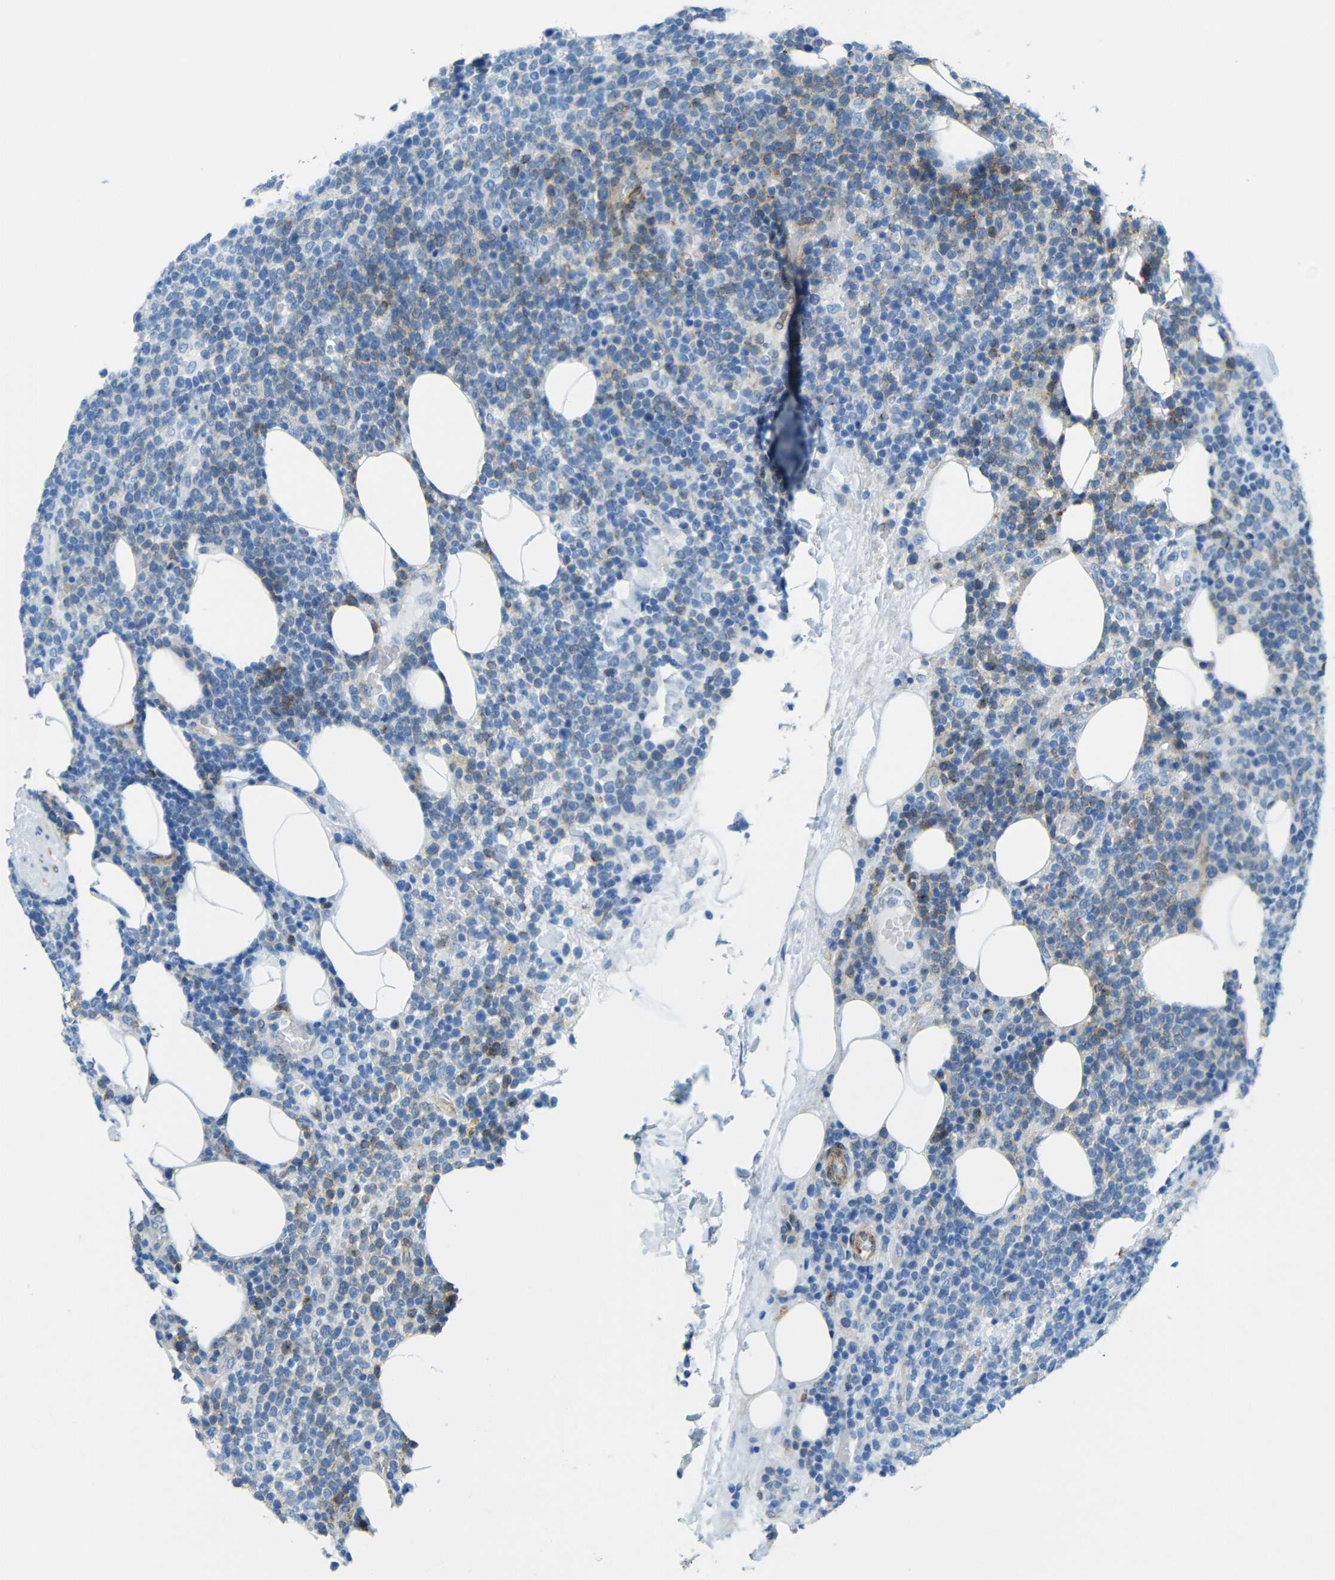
{"staining": {"intensity": "negative", "quantity": "none", "location": "none"}, "tissue": "lymphoma", "cell_type": "Tumor cells", "image_type": "cancer", "snomed": [{"axis": "morphology", "description": "Malignant lymphoma, non-Hodgkin's type, High grade"}, {"axis": "topography", "description": "Lymph node"}], "caption": "Immunohistochemistry photomicrograph of malignant lymphoma, non-Hodgkin's type (high-grade) stained for a protein (brown), which demonstrates no expression in tumor cells. Nuclei are stained in blue.", "gene": "TUBB4B", "patient": {"sex": "male", "age": 61}}